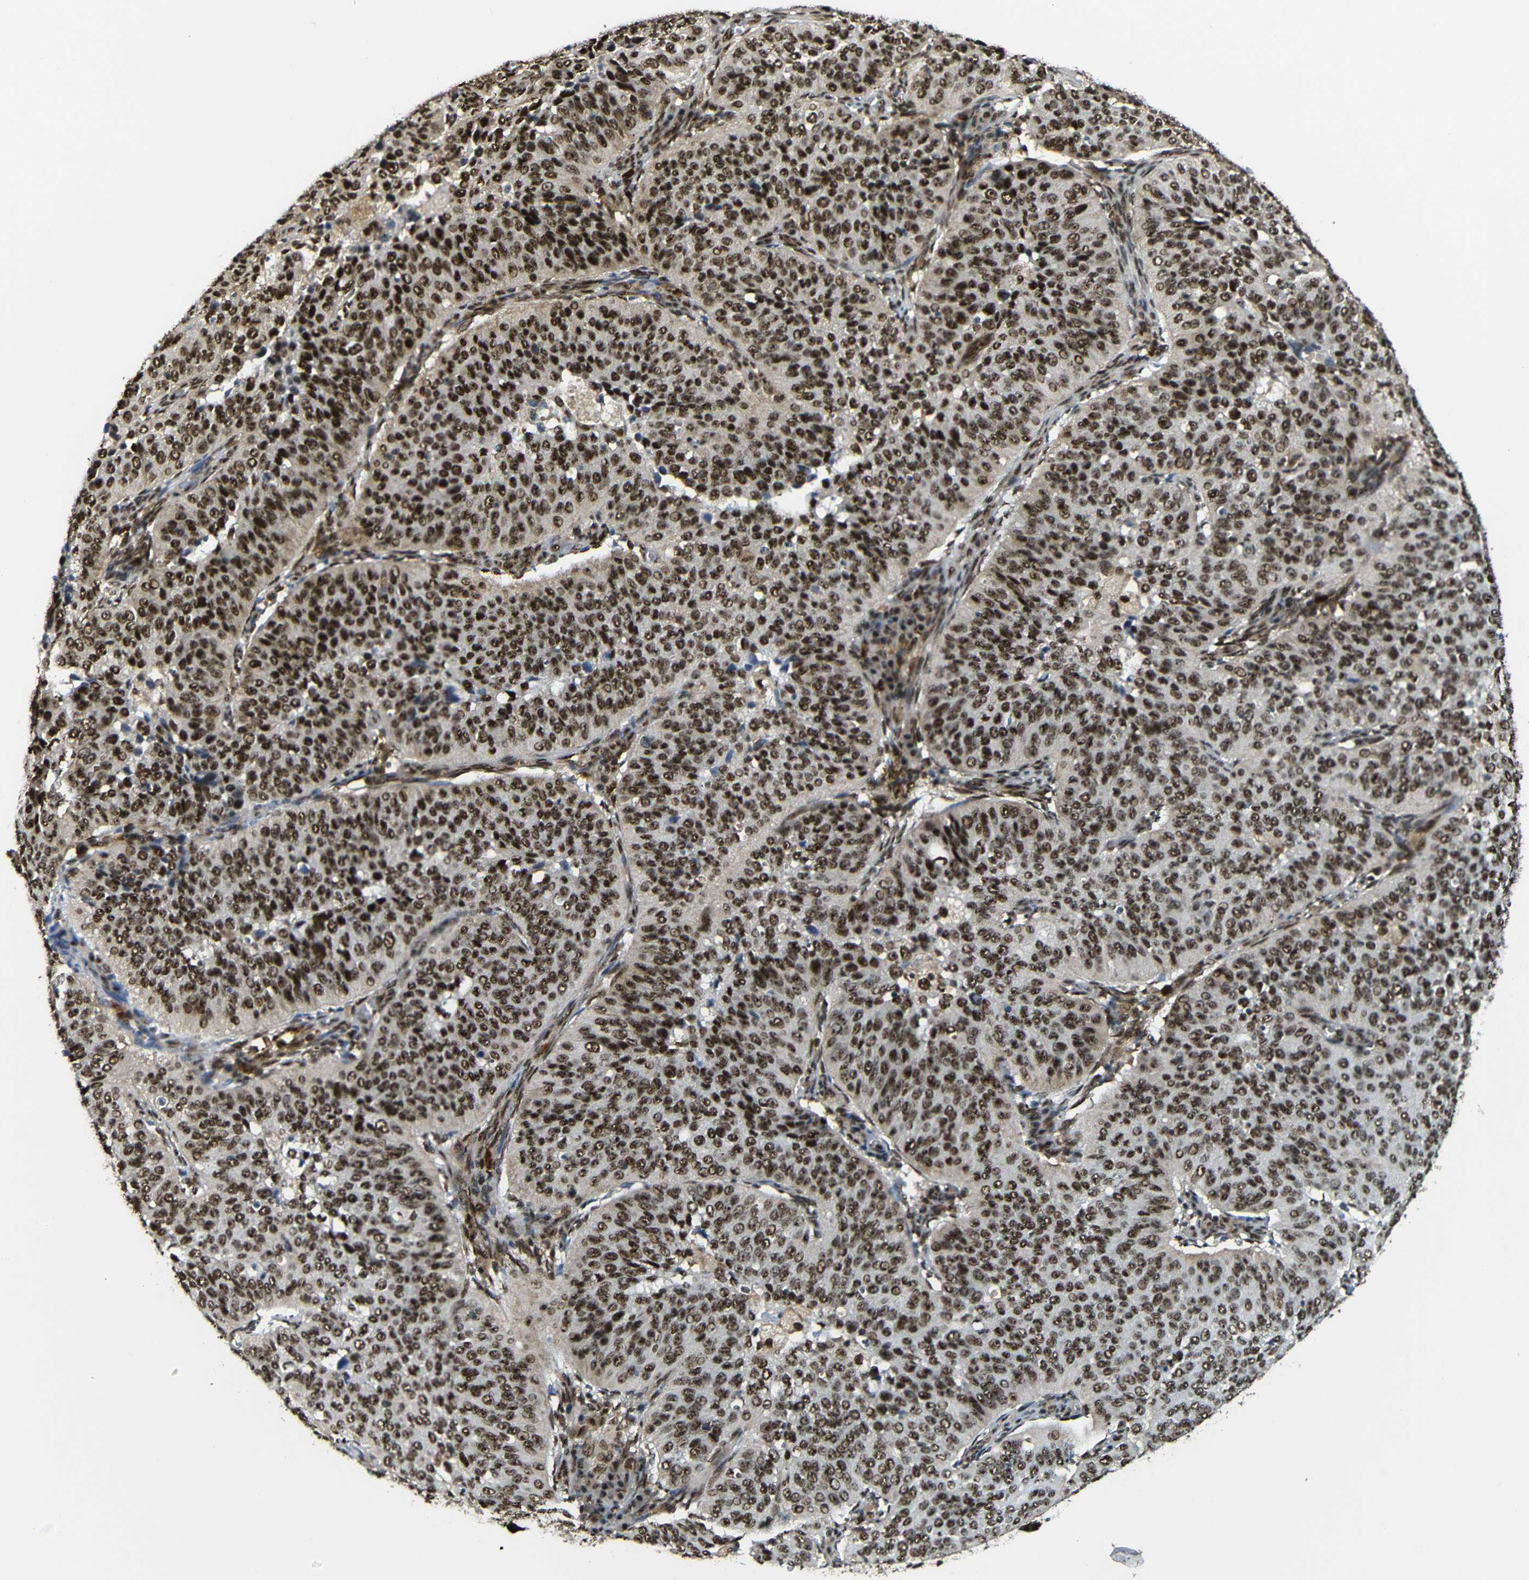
{"staining": {"intensity": "strong", "quantity": ">75%", "location": "cytoplasmic/membranous,nuclear"}, "tissue": "cervical cancer", "cell_type": "Tumor cells", "image_type": "cancer", "snomed": [{"axis": "morphology", "description": "Normal tissue, NOS"}, {"axis": "morphology", "description": "Squamous cell carcinoma, NOS"}, {"axis": "topography", "description": "Cervix"}], "caption": "The immunohistochemical stain shows strong cytoplasmic/membranous and nuclear expression in tumor cells of squamous cell carcinoma (cervical) tissue. The staining was performed using DAB to visualize the protein expression in brown, while the nuclei were stained in blue with hematoxylin (Magnification: 20x).", "gene": "TCF7L2", "patient": {"sex": "female", "age": 39}}